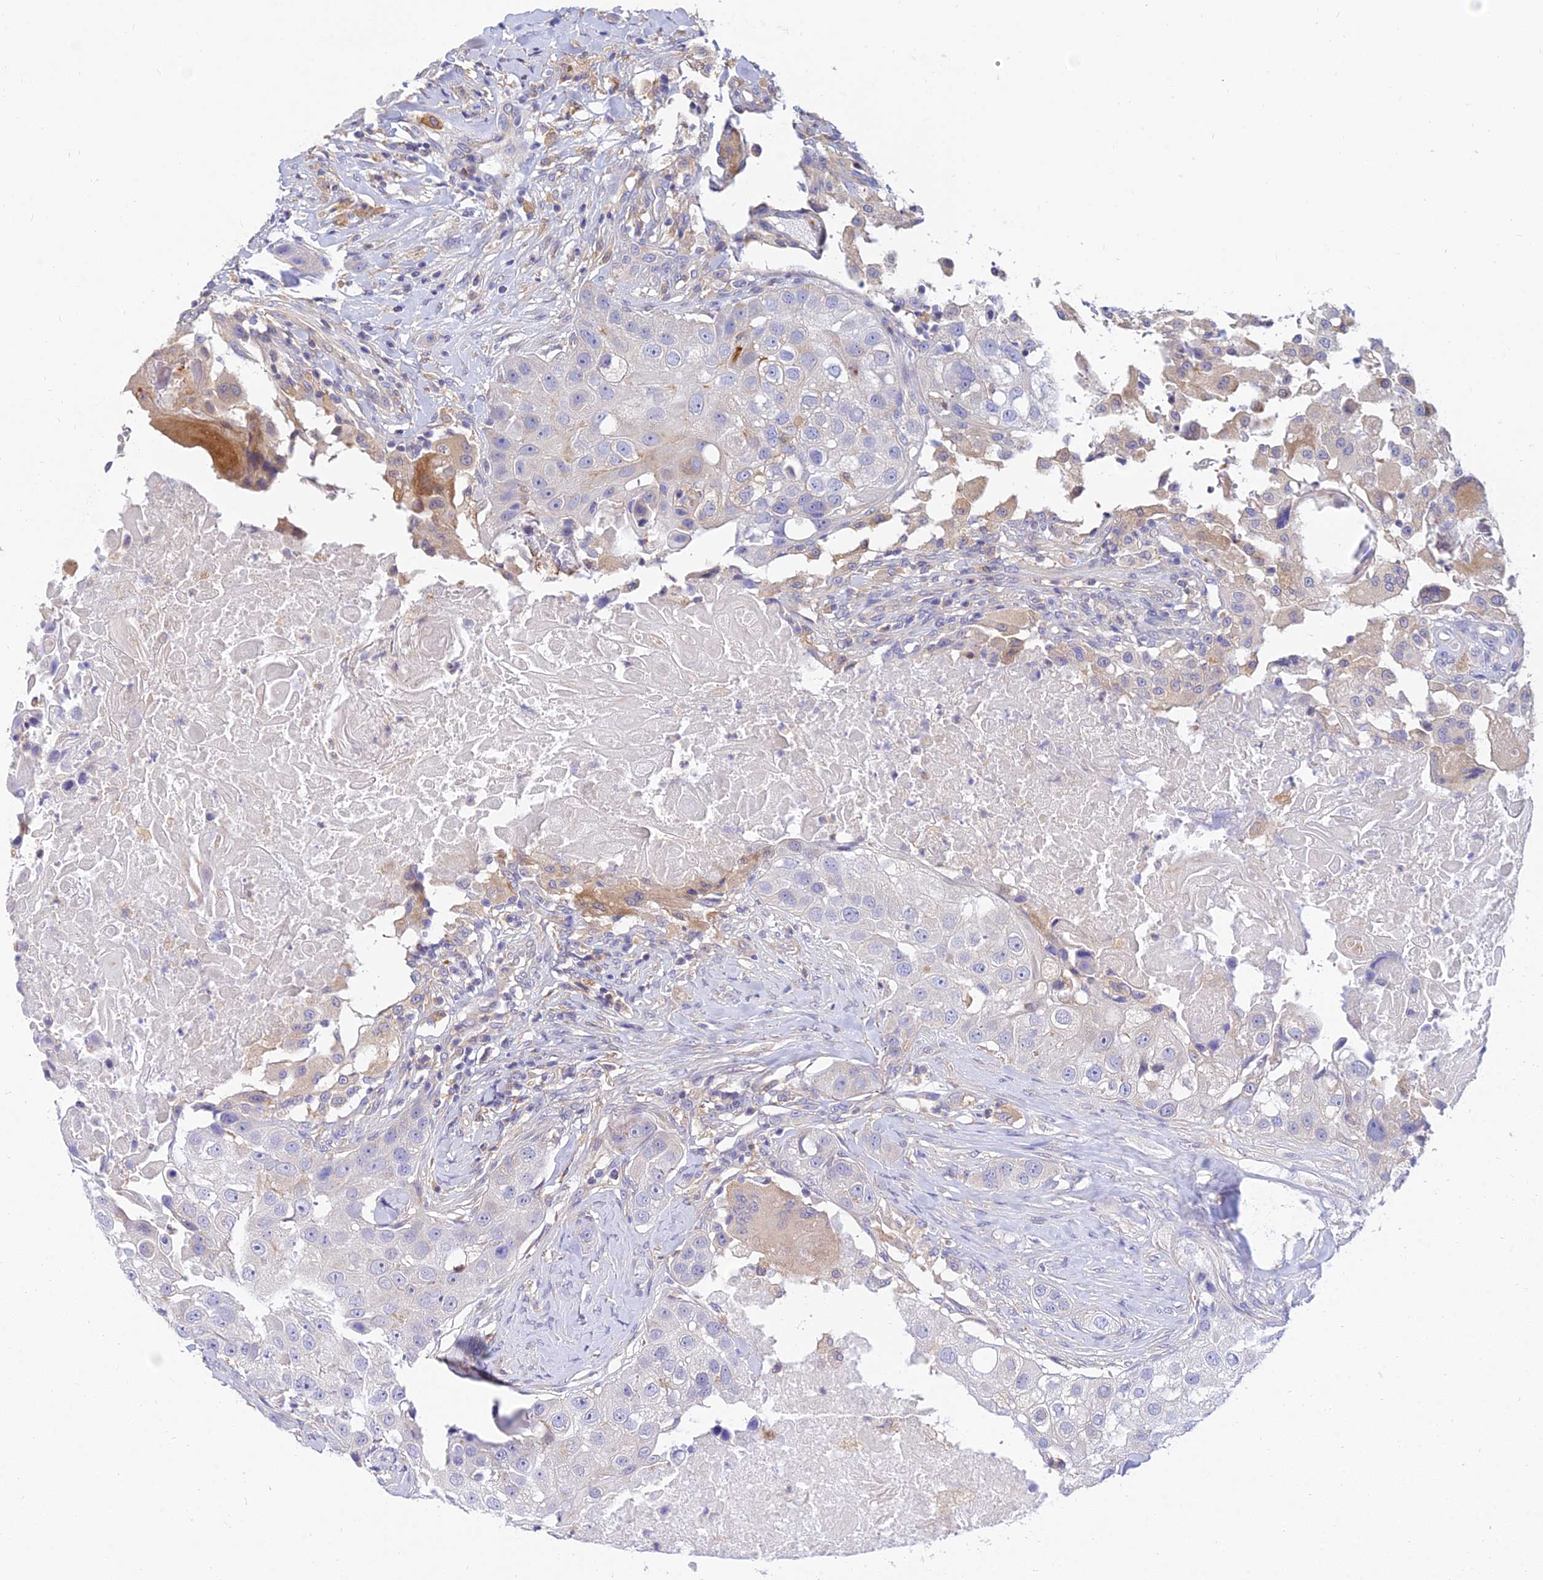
{"staining": {"intensity": "negative", "quantity": "none", "location": "none"}, "tissue": "head and neck cancer", "cell_type": "Tumor cells", "image_type": "cancer", "snomed": [{"axis": "morphology", "description": "Normal tissue, NOS"}, {"axis": "morphology", "description": "Squamous cell carcinoma, NOS"}, {"axis": "topography", "description": "Skeletal muscle"}, {"axis": "topography", "description": "Head-Neck"}], "caption": "Tumor cells are negative for brown protein staining in squamous cell carcinoma (head and neck). (IHC, brightfield microscopy, high magnification).", "gene": "ARL8B", "patient": {"sex": "male", "age": 51}}